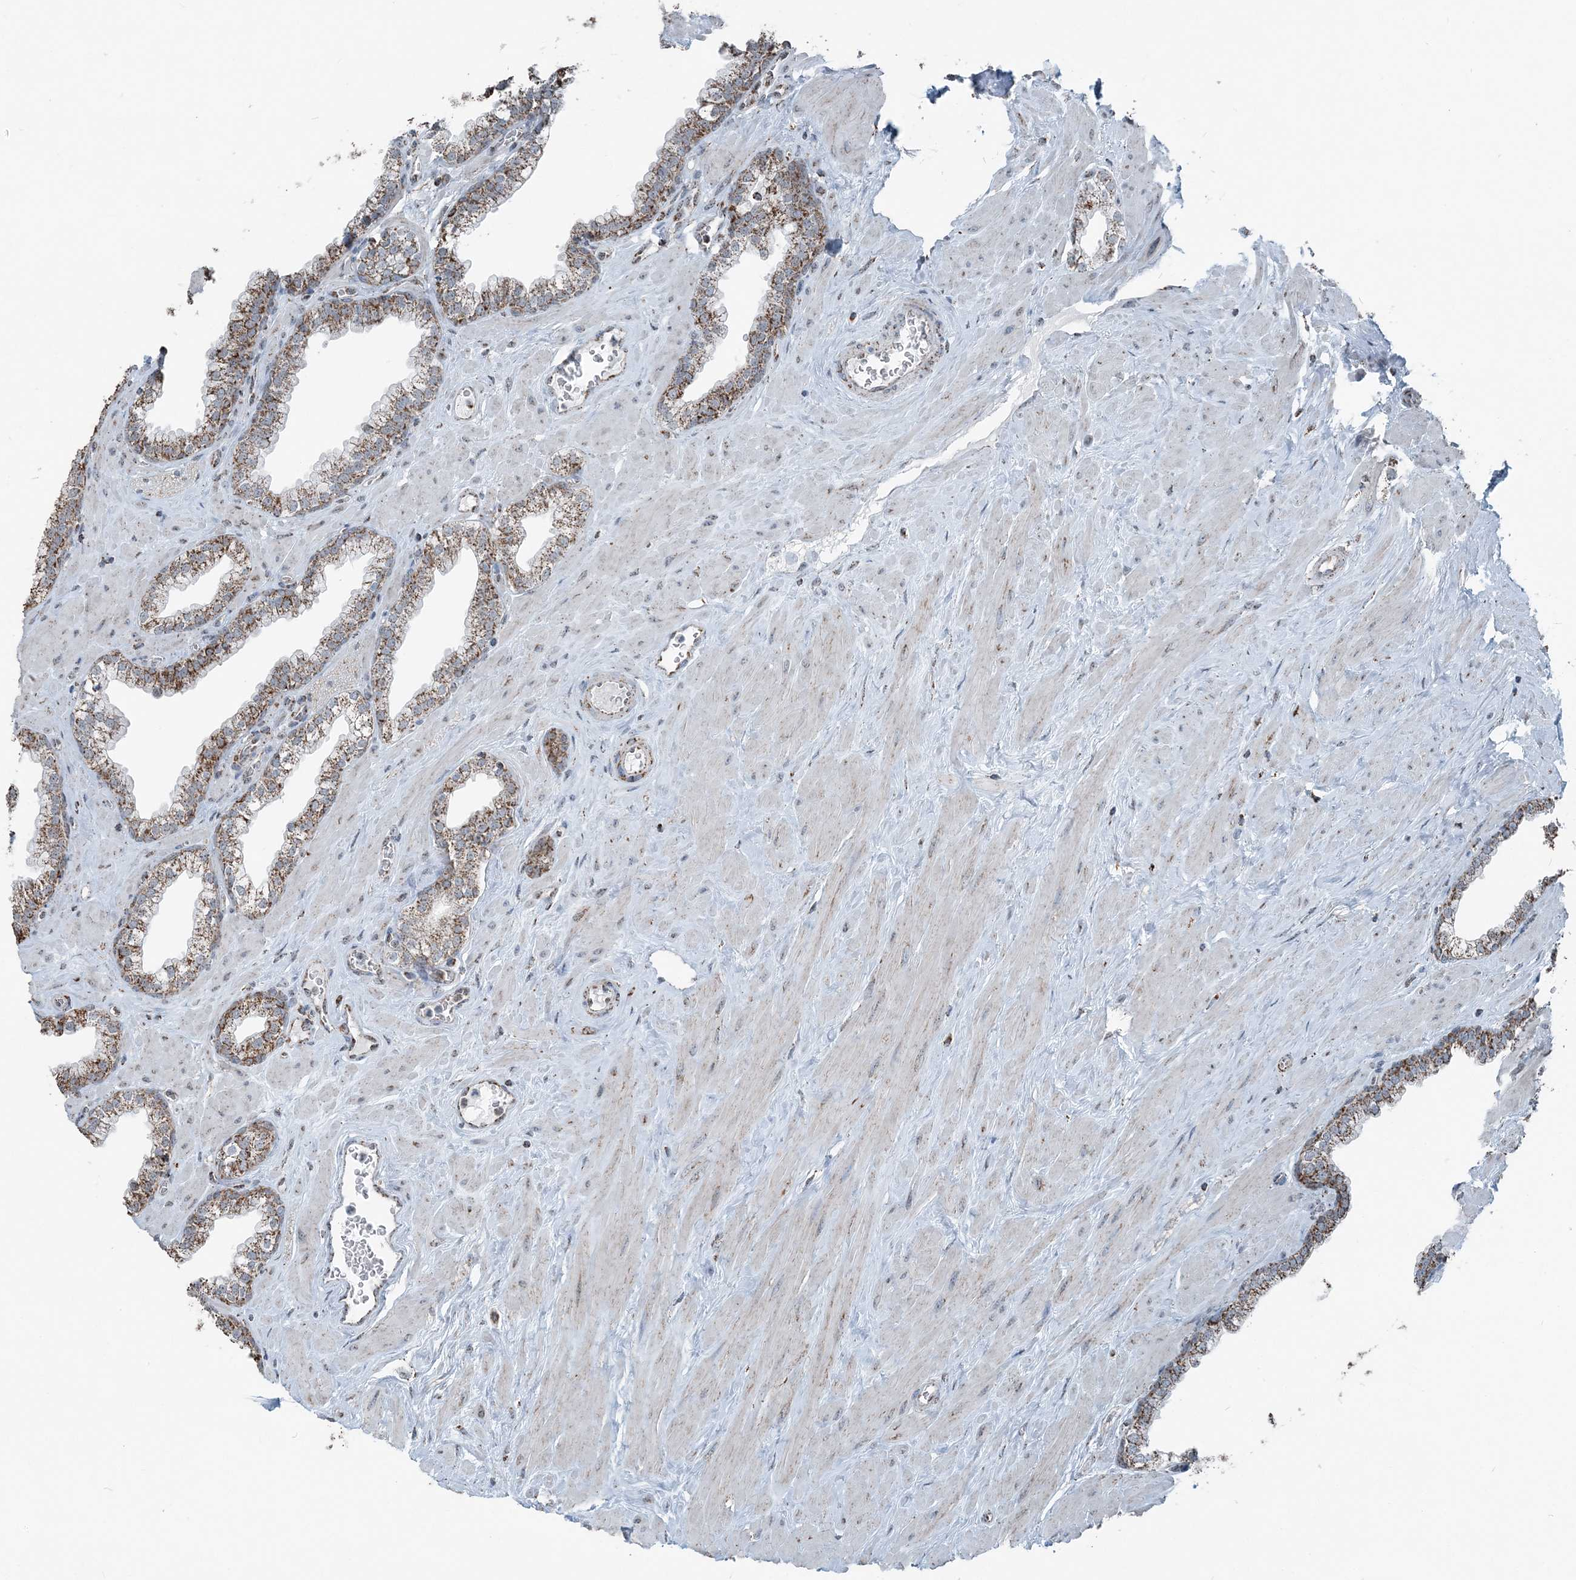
{"staining": {"intensity": "strong", "quantity": ">75%", "location": "cytoplasmic/membranous"}, "tissue": "prostate", "cell_type": "Glandular cells", "image_type": "normal", "snomed": [{"axis": "morphology", "description": "Normal tissue, NOS"}, {"axis": "morphology", "description": "Urothelial carcinoma, Low grade"}, {"axis": "topography", "description": "Urinary bladder"}, {"axis": "topography", "description": "Prostate"}], "caption": "Immunohistochemical staining of benign prostate shows >75% levels of strong cytoplasmic/membranous protein expression in approximately >75% of glandular cells.", "gene": "SUCLG1", "patient": {"sex": "male", "age": 60}}